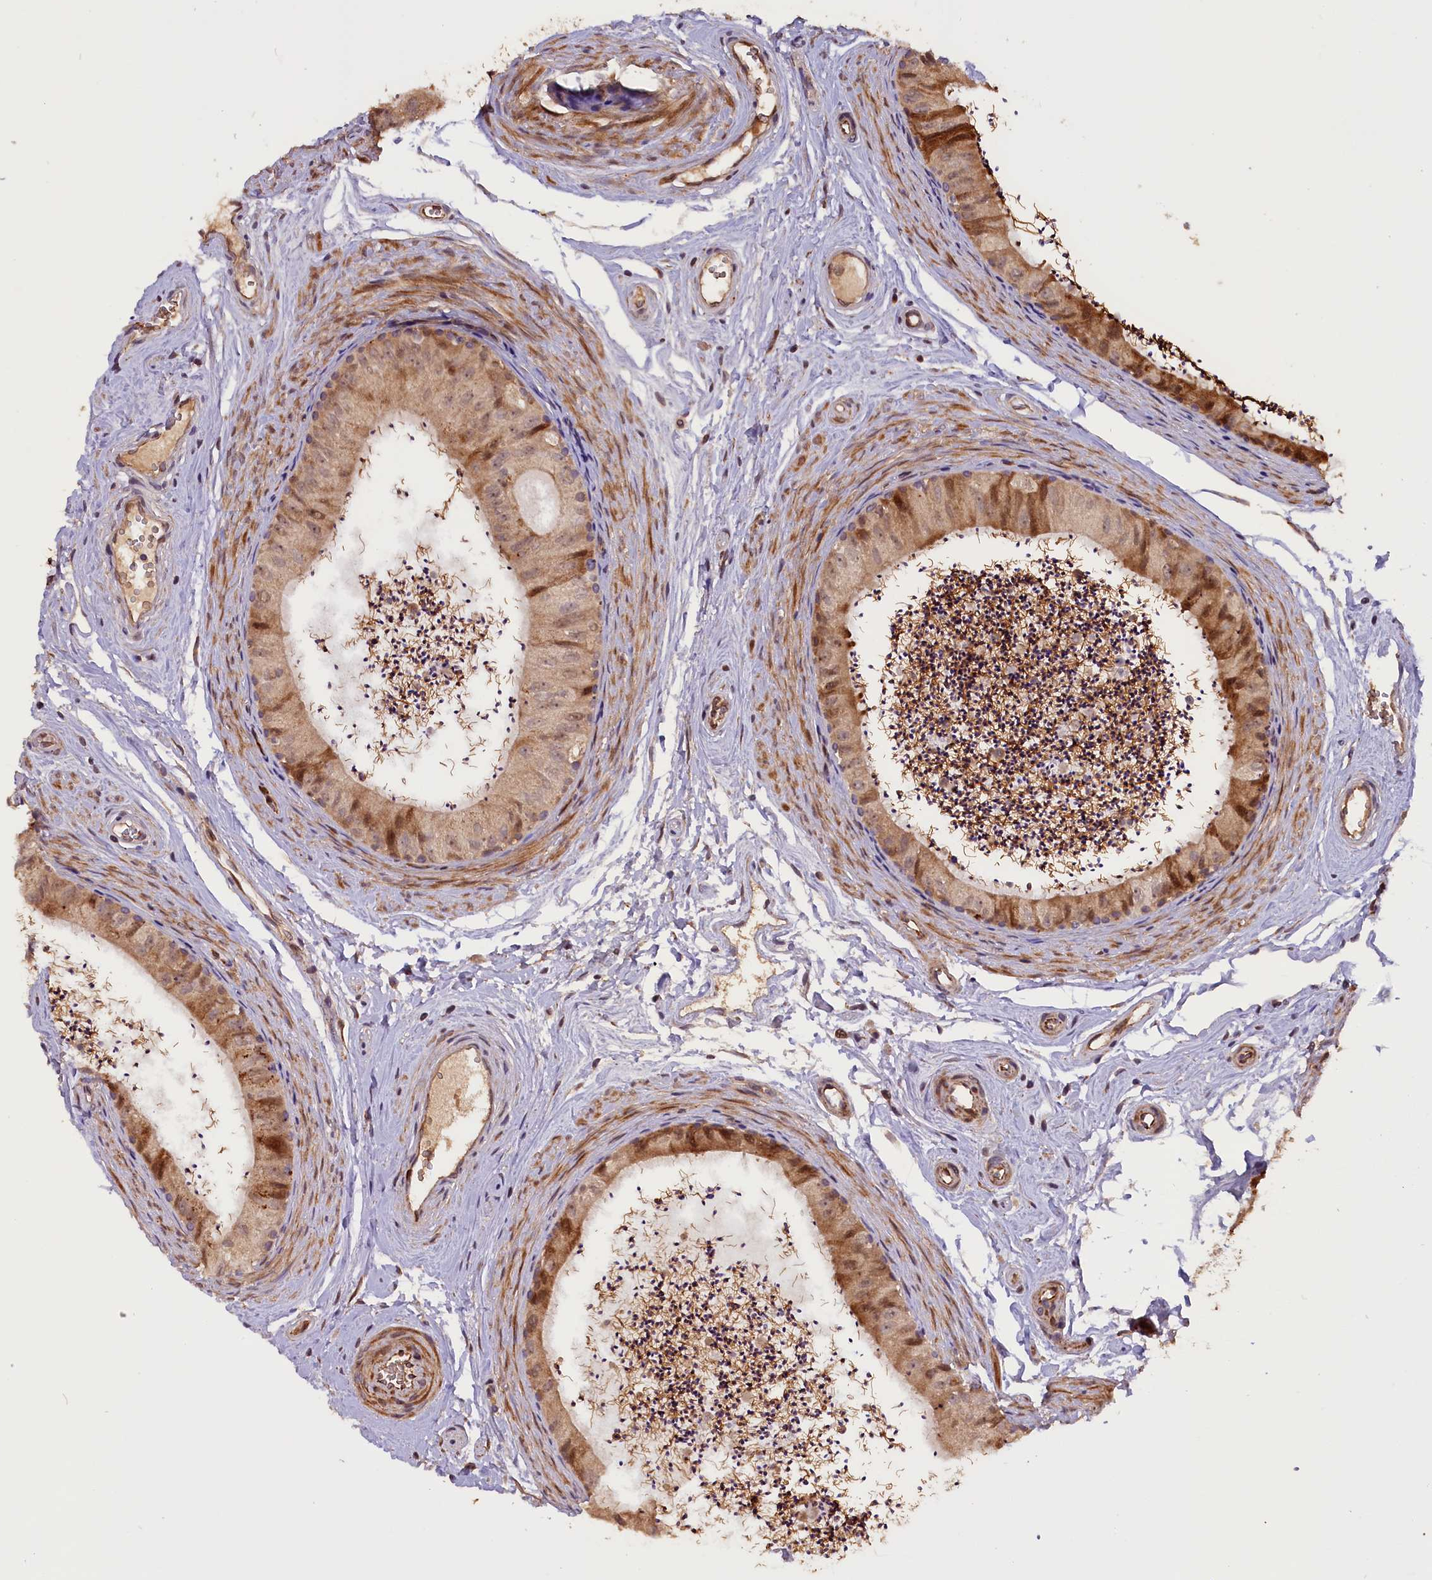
{"staining": {"intensity": "moderate", "quantity": ">75%", "location": "cytoplasmic/membranous"}, "tissue": "epididymis", "cell_type": "Glandular cells", "image_type": "normal", "snomed": [{"axis": "morphology", "description": "Normal tissue, NOS"}, {"axis": "topography", "description": "Epididymis"}], "caption": "Brown immunohistochemical staining in benign human epididymis displays moderate cytoplasmic/membranous staining in approximately >75% of glandular cells. The staining was performed using DAB (3,3'-diaminobenzidine), with brown indicating positive protein expression. Nuclei are stained blue with hematoxylin.", "gene": "DNAJB9", "patient": {"sex": "male", "age": 56}}